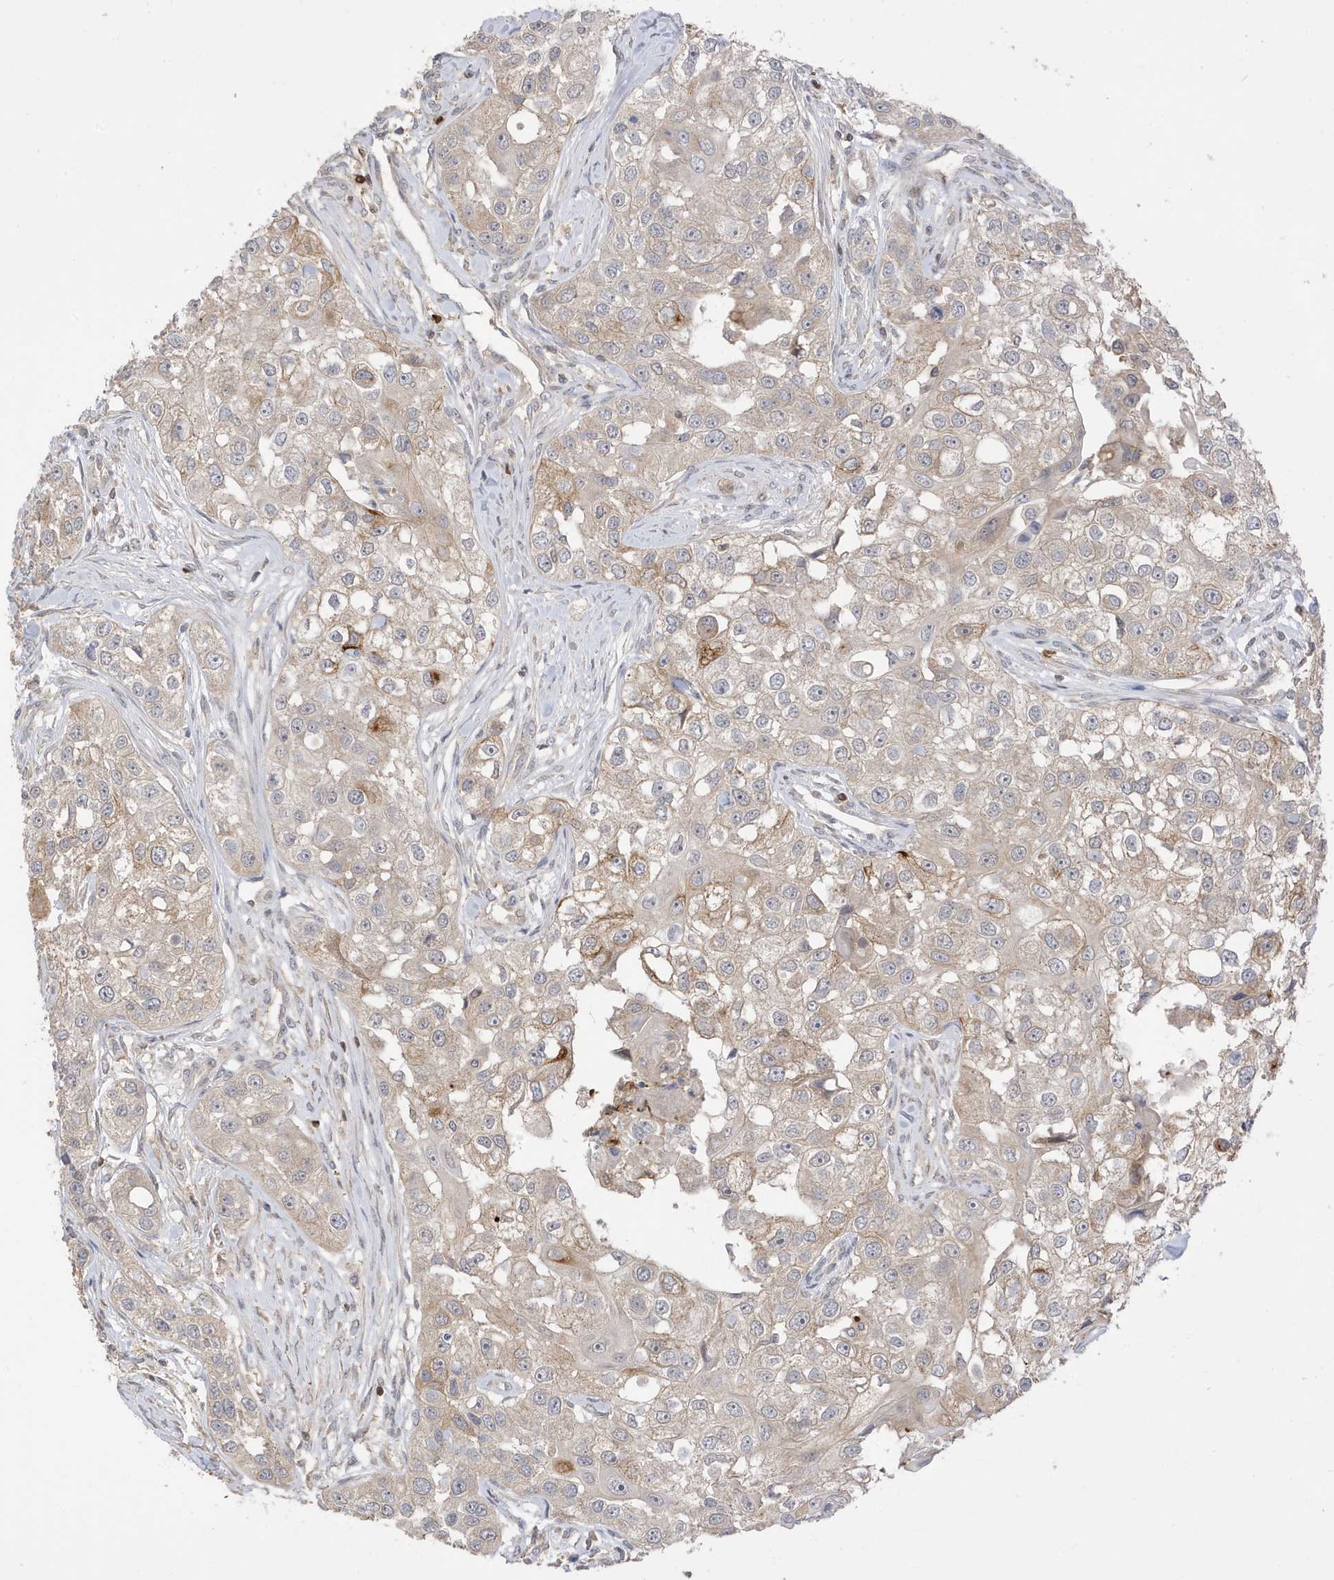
{"staining": {"intensity": "weak", "quantity": ">75%", "location": "cytoplasmic/membranous"}, "tissue": "head and neck cancer", "cell_type": "Tumor cells", "image_type": "cancer", "snomed": [{"axis": "morphology", "description": "Normal tissue, NOS"}, {"axis": "morphology", "description": "Squamous cell carcinoma, NOS"}, {"axis": "topography", "description": "Skeletal muscle"}, {"axis": "topography", "description": "Head-Neck"}], "caption": "Immunohistochemistry (IHC) staining of head and neck squamous cell carcinoma, which exhibits low levels of weak cytoplasmic/membranous expression in approximately >75% of tumor cells indicating weak cytoplasmic/membranous protein positivity. The staining was performed using DAB (brown) for protein detection and nuclei were counterstained in hematoxylin (blue).", "gene": "TAB3", "patient": {"sex": "male", "age": 51}}